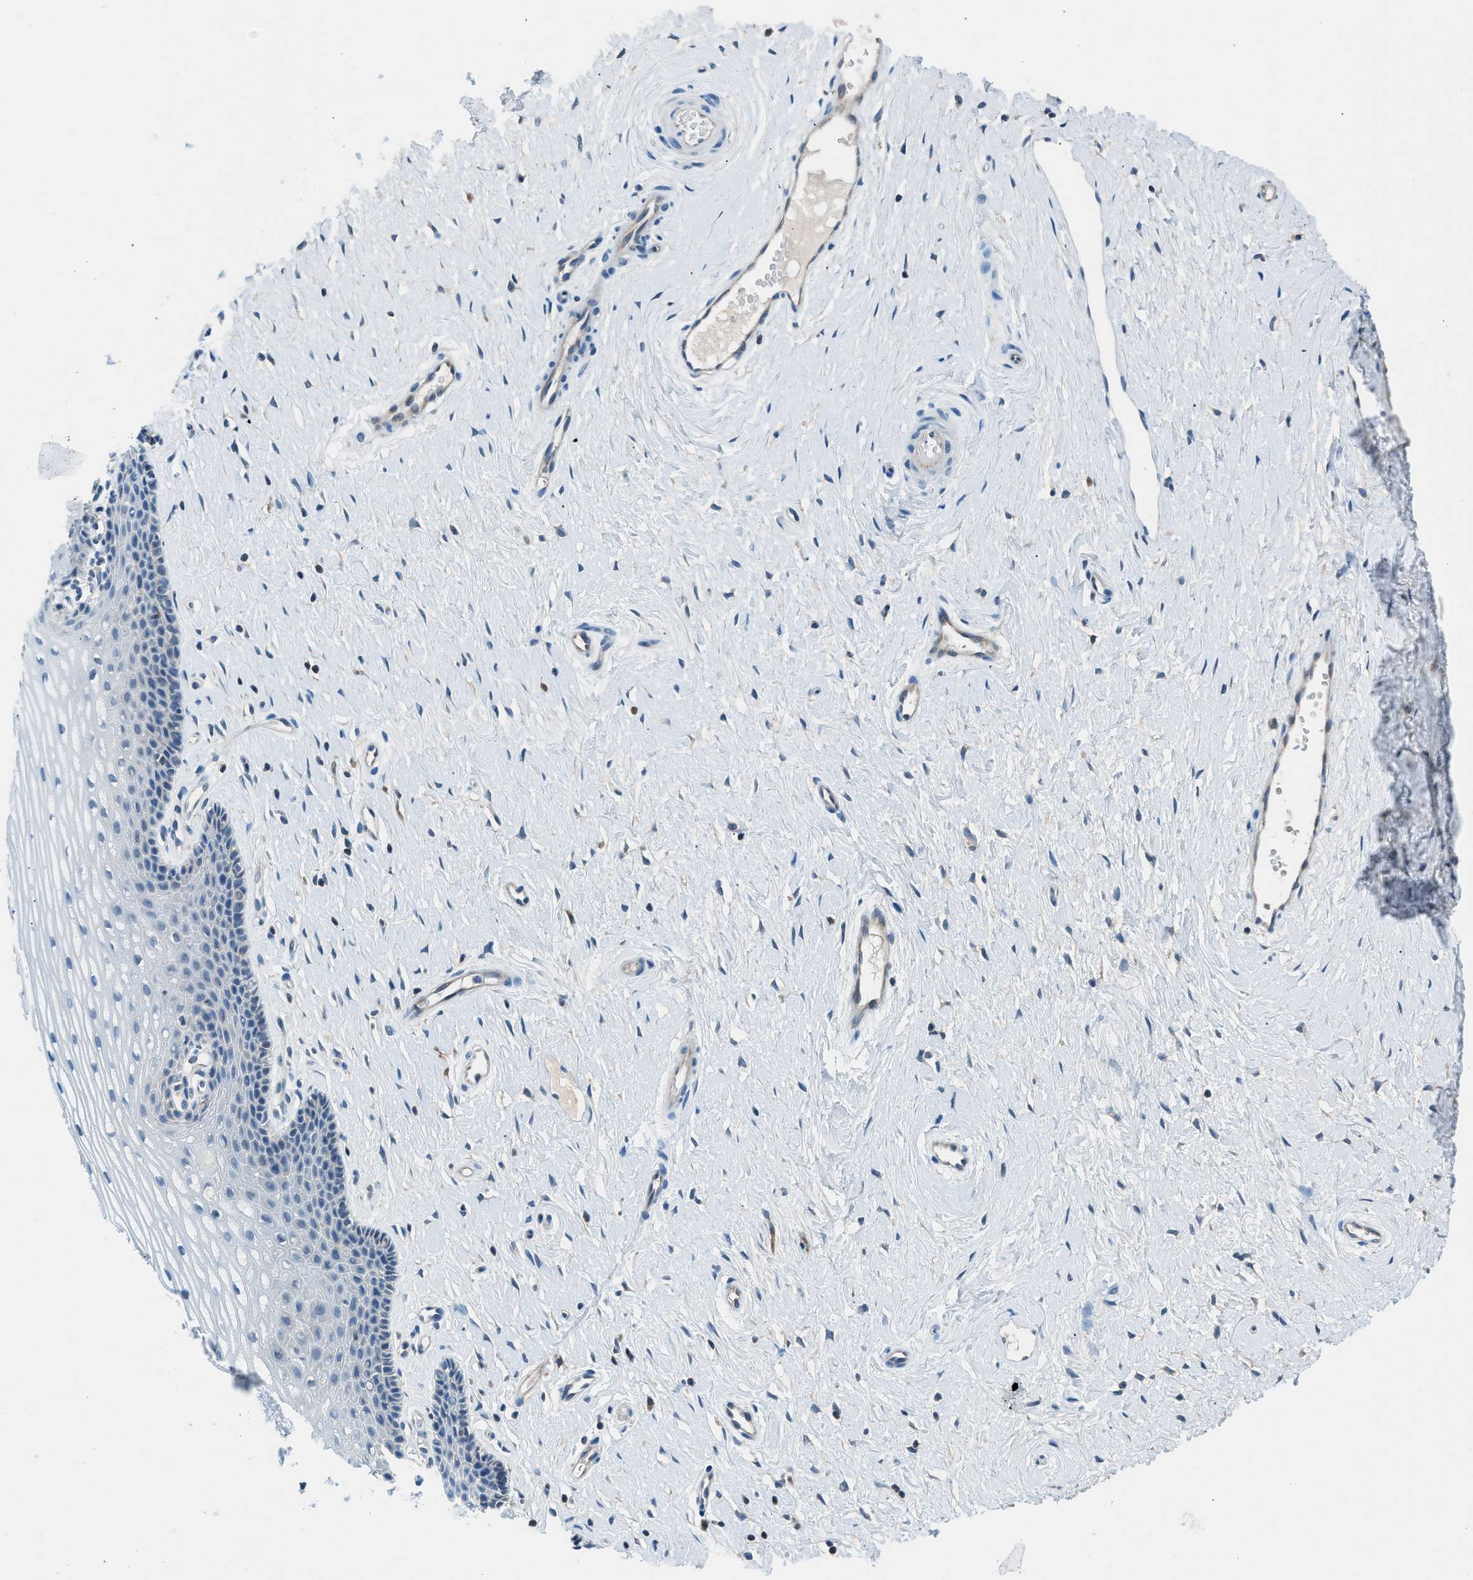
{"staining": {"intensity": "negative", "quantity": "none", "location": "none"}, "tissue": "cervix", "cell_type": "Squamous epithelial cells", "image_type": "normal", "snomed": [{"axis": "morphology", "description": "Normal tissue, NOS"}, {"axis": "topography", "description": "Cervix"}], "caption": "A photomicrograph of human cervix is negative for staining in squamous epithelial cells. The staining is performed using DAB brown chromogen with nuclei counter-stained in using hematoxylin.", "gene": "ACP1", "patient": {"sex": "female", "age": 39}}